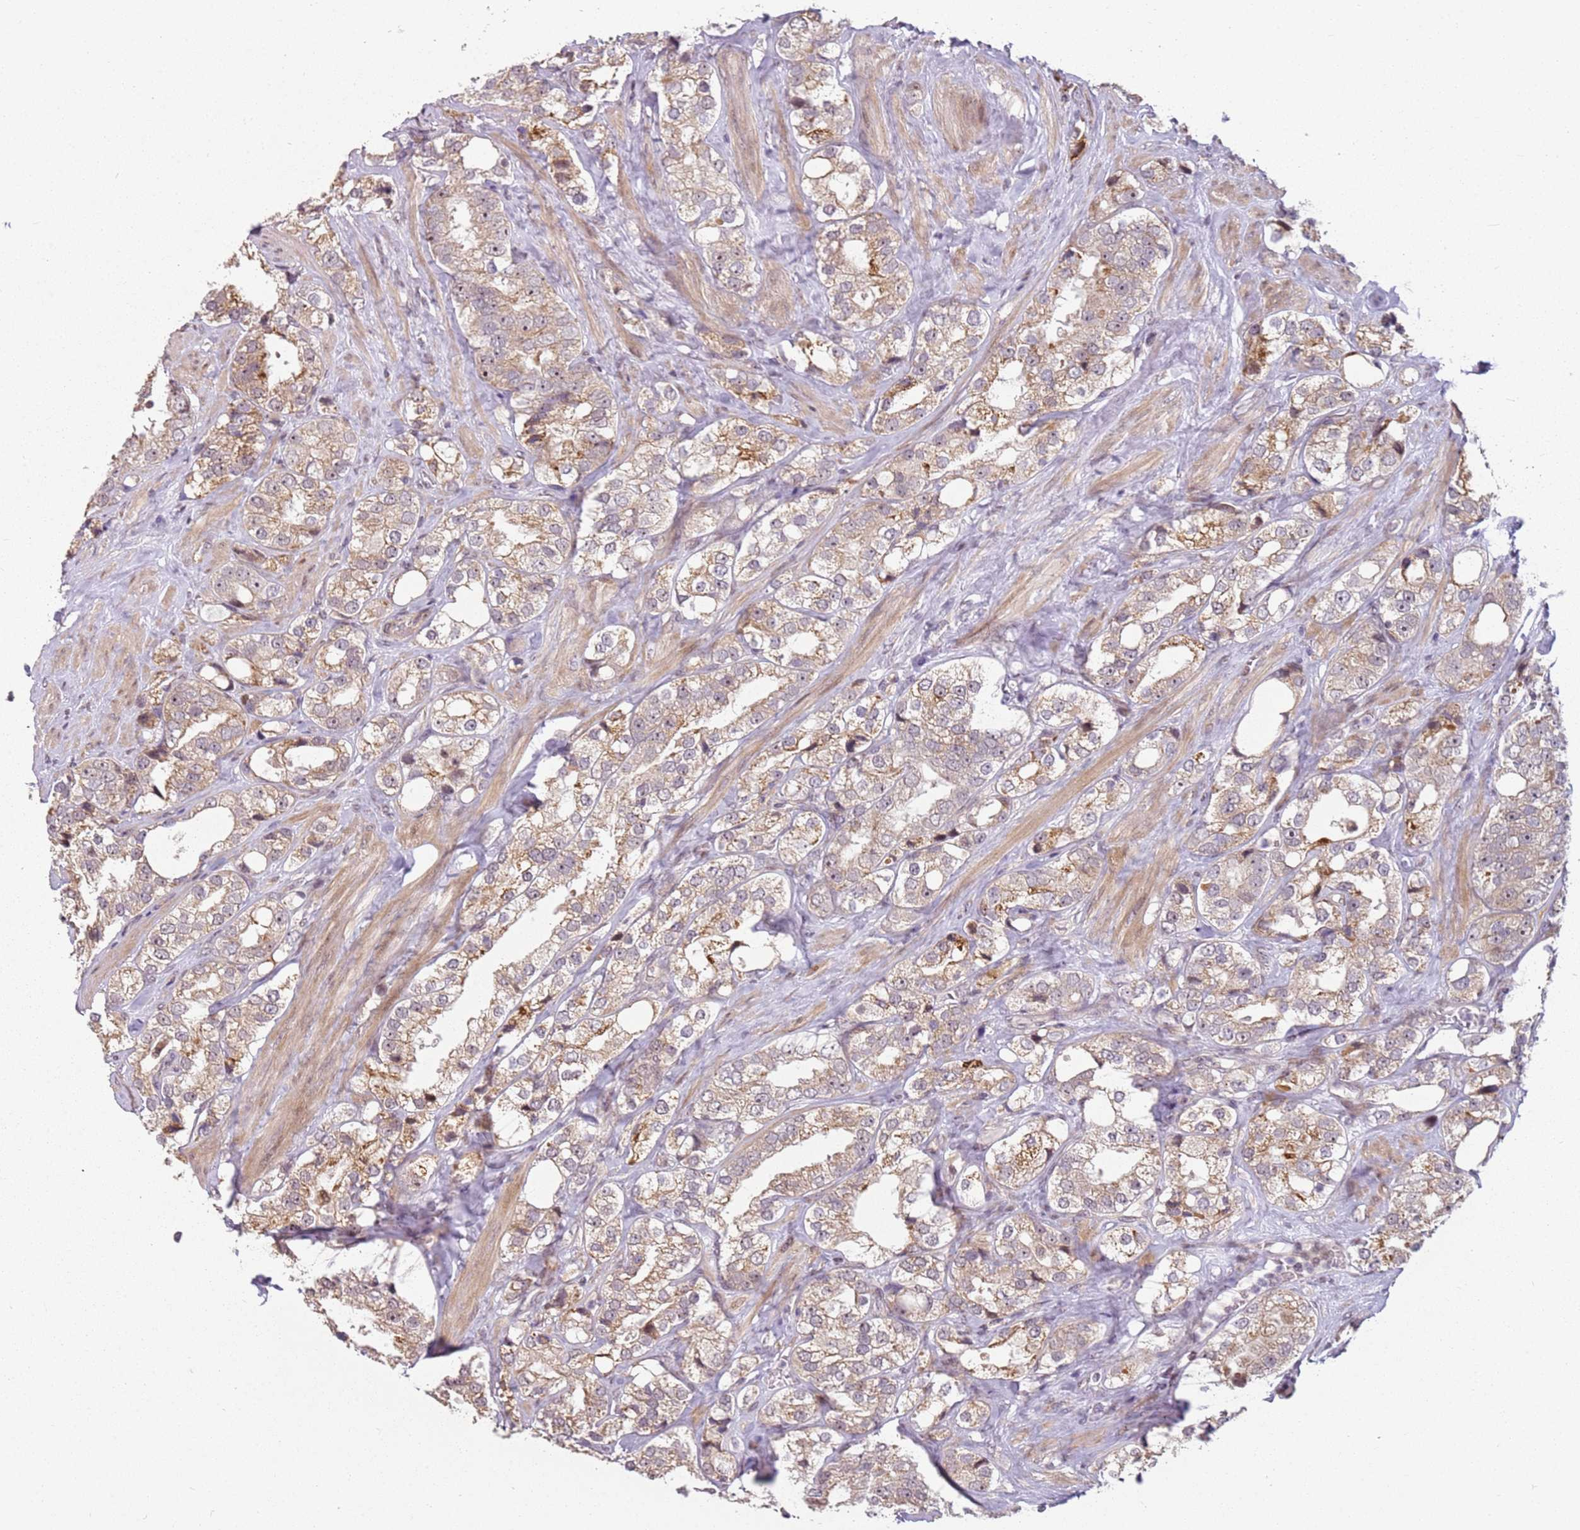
{"staining": {"intensity": "weak", "quantity": ">75%", "location": "cytoplasmic/membranous"}, "tissue": "prostate cancer", "cell_type": "Tumor cells", "image_type": "cancer", "snomed": [{"axis": "morphology", "description": "Adenocarcinoma, NOS"}, {"axis": "topography", "description": "Prostate"}], "caption": "An image of human prostate adenocarcinoma stained for a protein displays weak cytoplasmic/membranous brown staining in tumor cells. (DAB (3,3'-diaminobenzidine) IHC with brightfield microscopy, high magnification).", "gene": "CHURC1", "patient": {"sex": "male", "age": 79}}